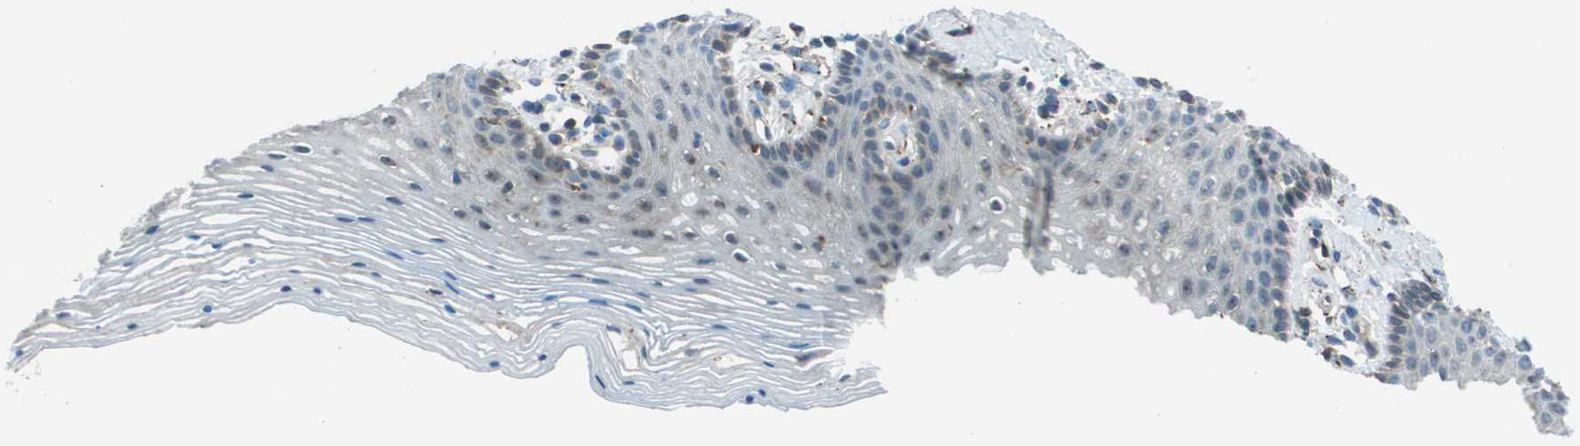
{"staining": {"intensity": "negative", "quantity": "none", "location": "none"}, "tissue": "vagina", "cell_type": "Squamous epithelial cells", "image_type": "normal", "snomed": [{"axis": "morphology", "description": "Normal tissue, NOS"}, {"axis": "topography", "description": "Vagina"}], "caption": "DAB immunohistochemical staining of benign vagina displays no significant positivity in squamous epithelial cells.", "gene": "UTS2", "patient": {"sex": "female", "age": 32}}